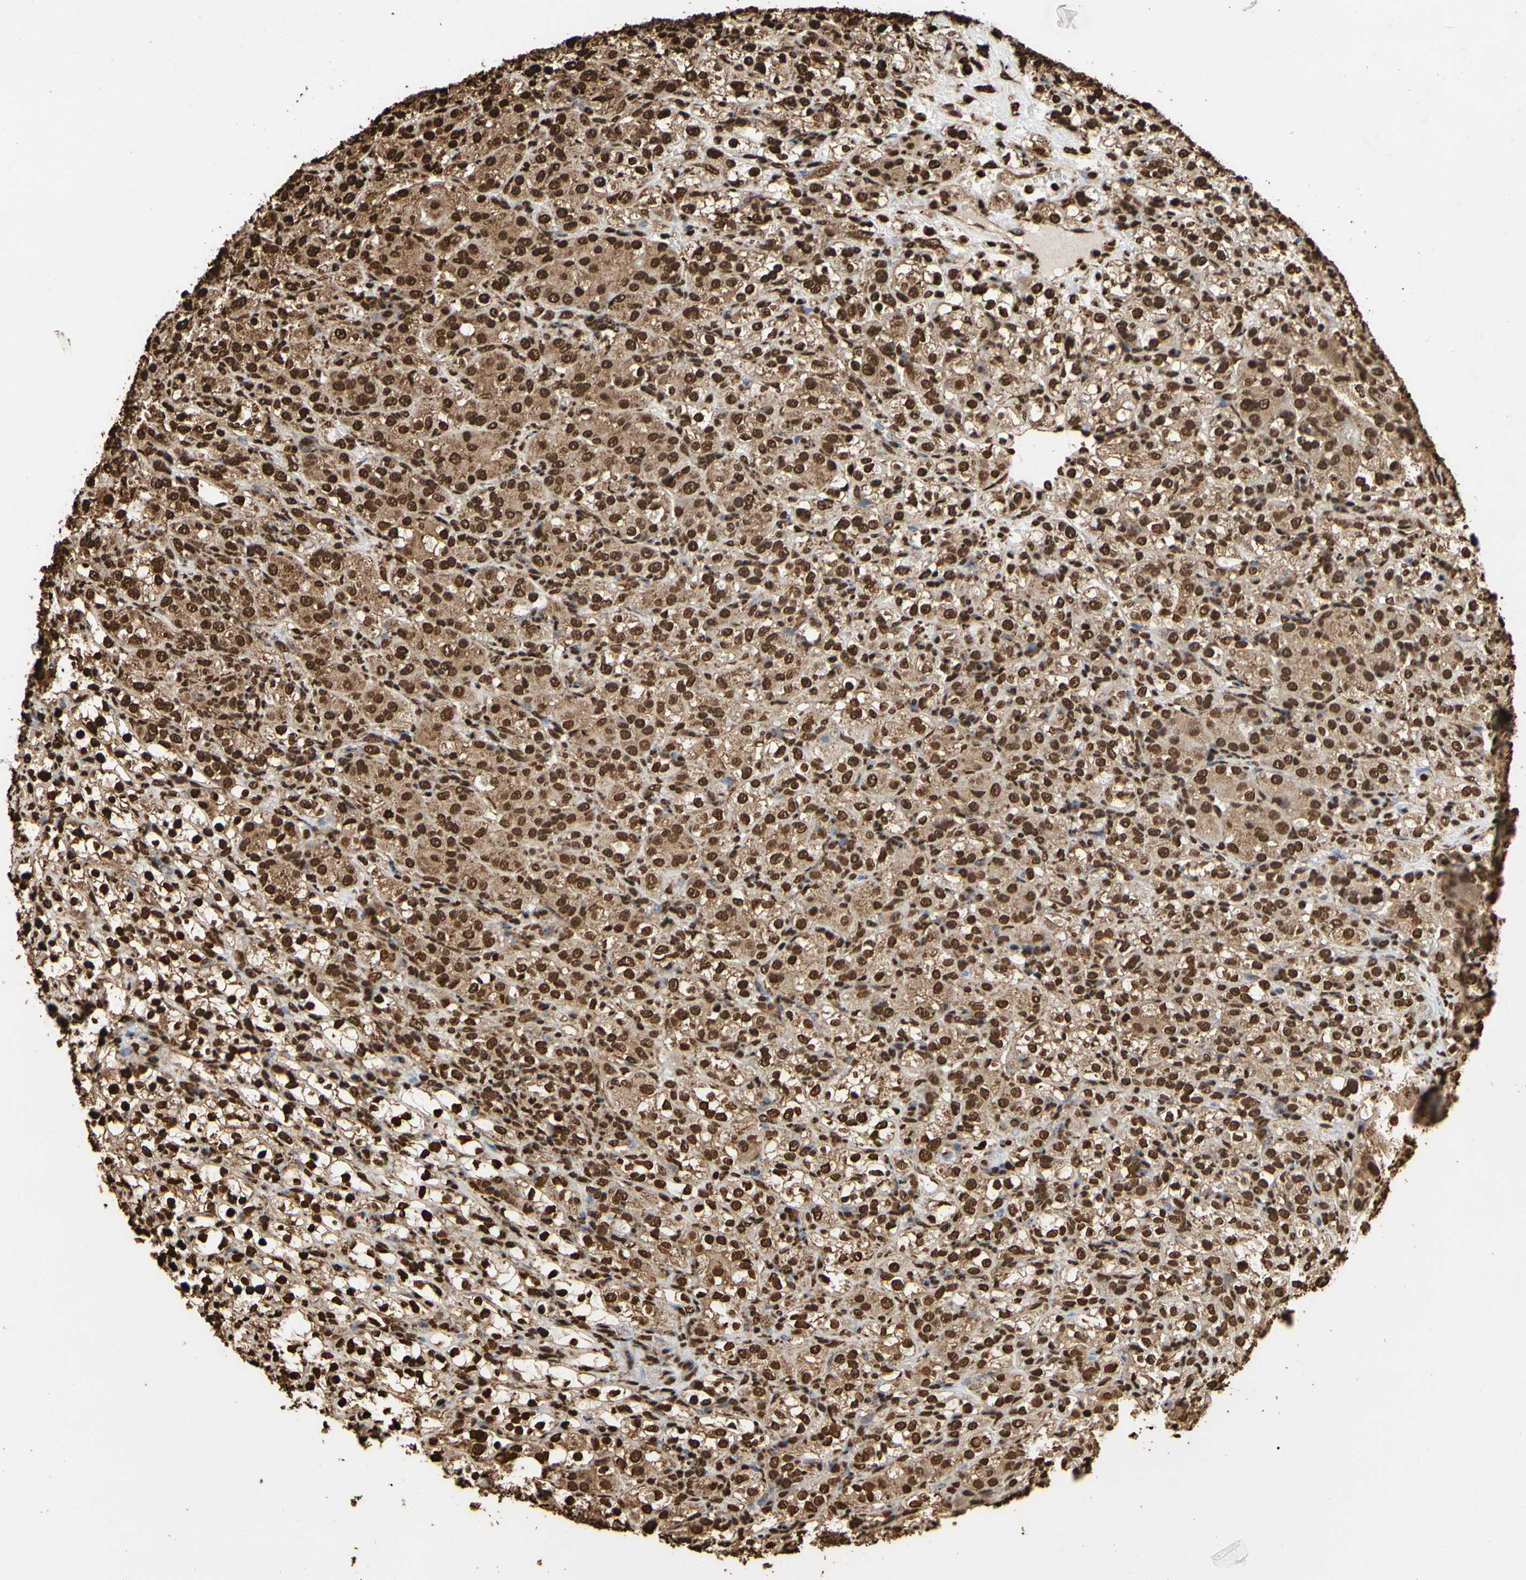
{"staining": {"intensity": "strong", "quantity": ">75%", "location": "cytoplasmic/membranous,nuclear"}, "tissue": "renal cancer", "cell_type": "Tumor cells", "image_type": "cancer", "snomed": [{"axis": "morphology", "description": "Normal tissue, NOS"}, {"axis": "morphology", "description": "Adenocarcinoma, NOS"}, {"axis": "topography", "description": "Kidney"}], "caption": "DAB (3,3'-diaminobenzidine) immunohistochemical staining of human renal cancer demonstrates strong cytoplasmic/membranous and nuclear protein staining in approximately >75% of tumor cells. The staining was performed using DAB (3,3'-diaminobenzidine) to visualize the protein expression in brown, while the nuclei were stained in blue with hematoxylin (Magnification: 20x).", "gene": "HNRNPK", "patient": {"sex": "male", "age": 61}}